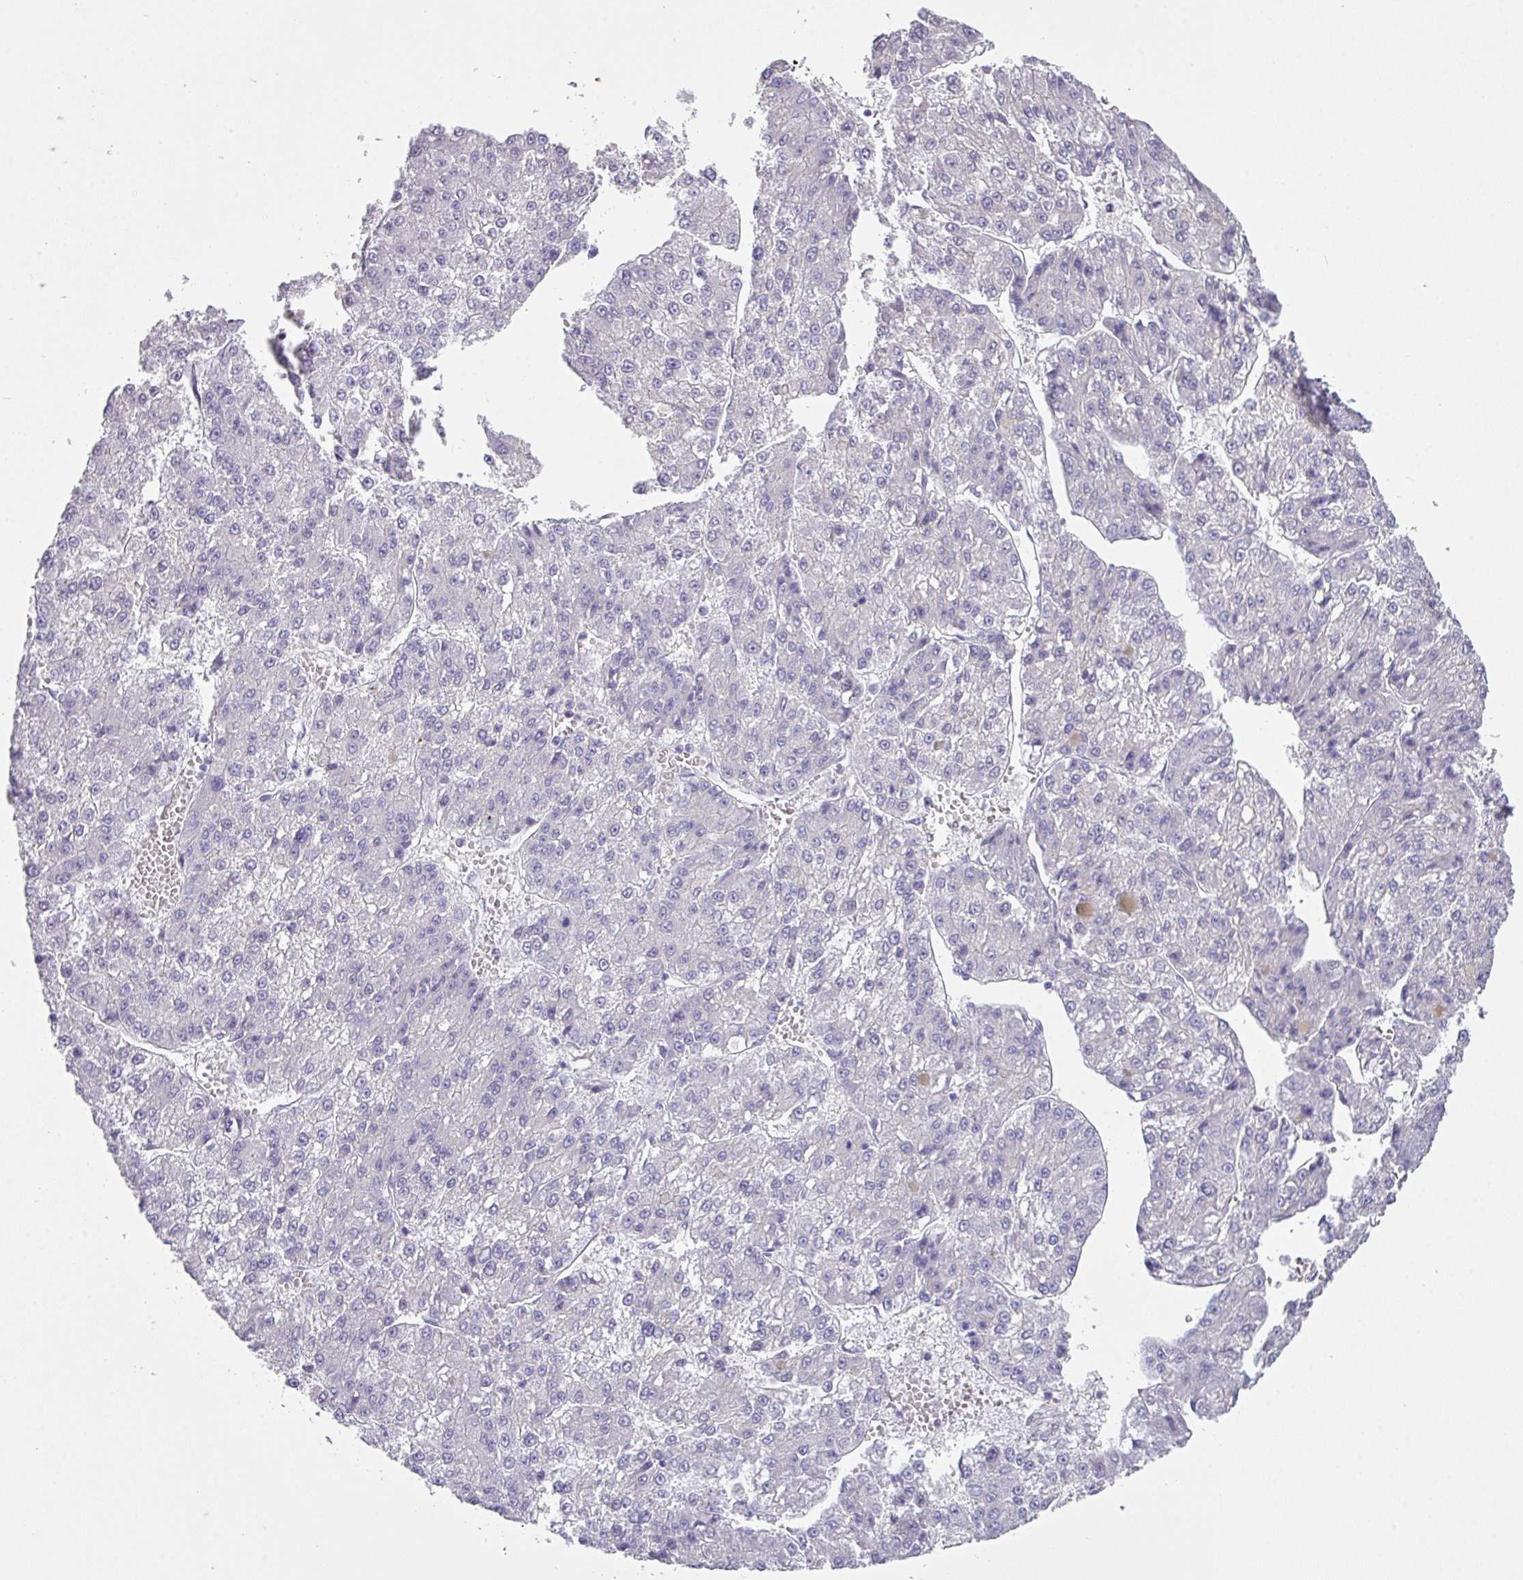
{"staining": {"intensity": "negative", "quantity": "none", "location": "none"}, "tissue": "liver cancer", "cell_type": "Tumor cells", "image_type": "cancer", "snomed": [{"axis": "morphology", "description": "Carcinoma, Hepatocellular, NOS"}, {"axis": "topography", "description": "Liver"}], "caption": "Immunohistochemistry (IHC) of liver hepatocellular carcinoma reveals no expression in tumor cells.", "gene": "GLI4", "patient": {"sex": "female", "age": 73}}